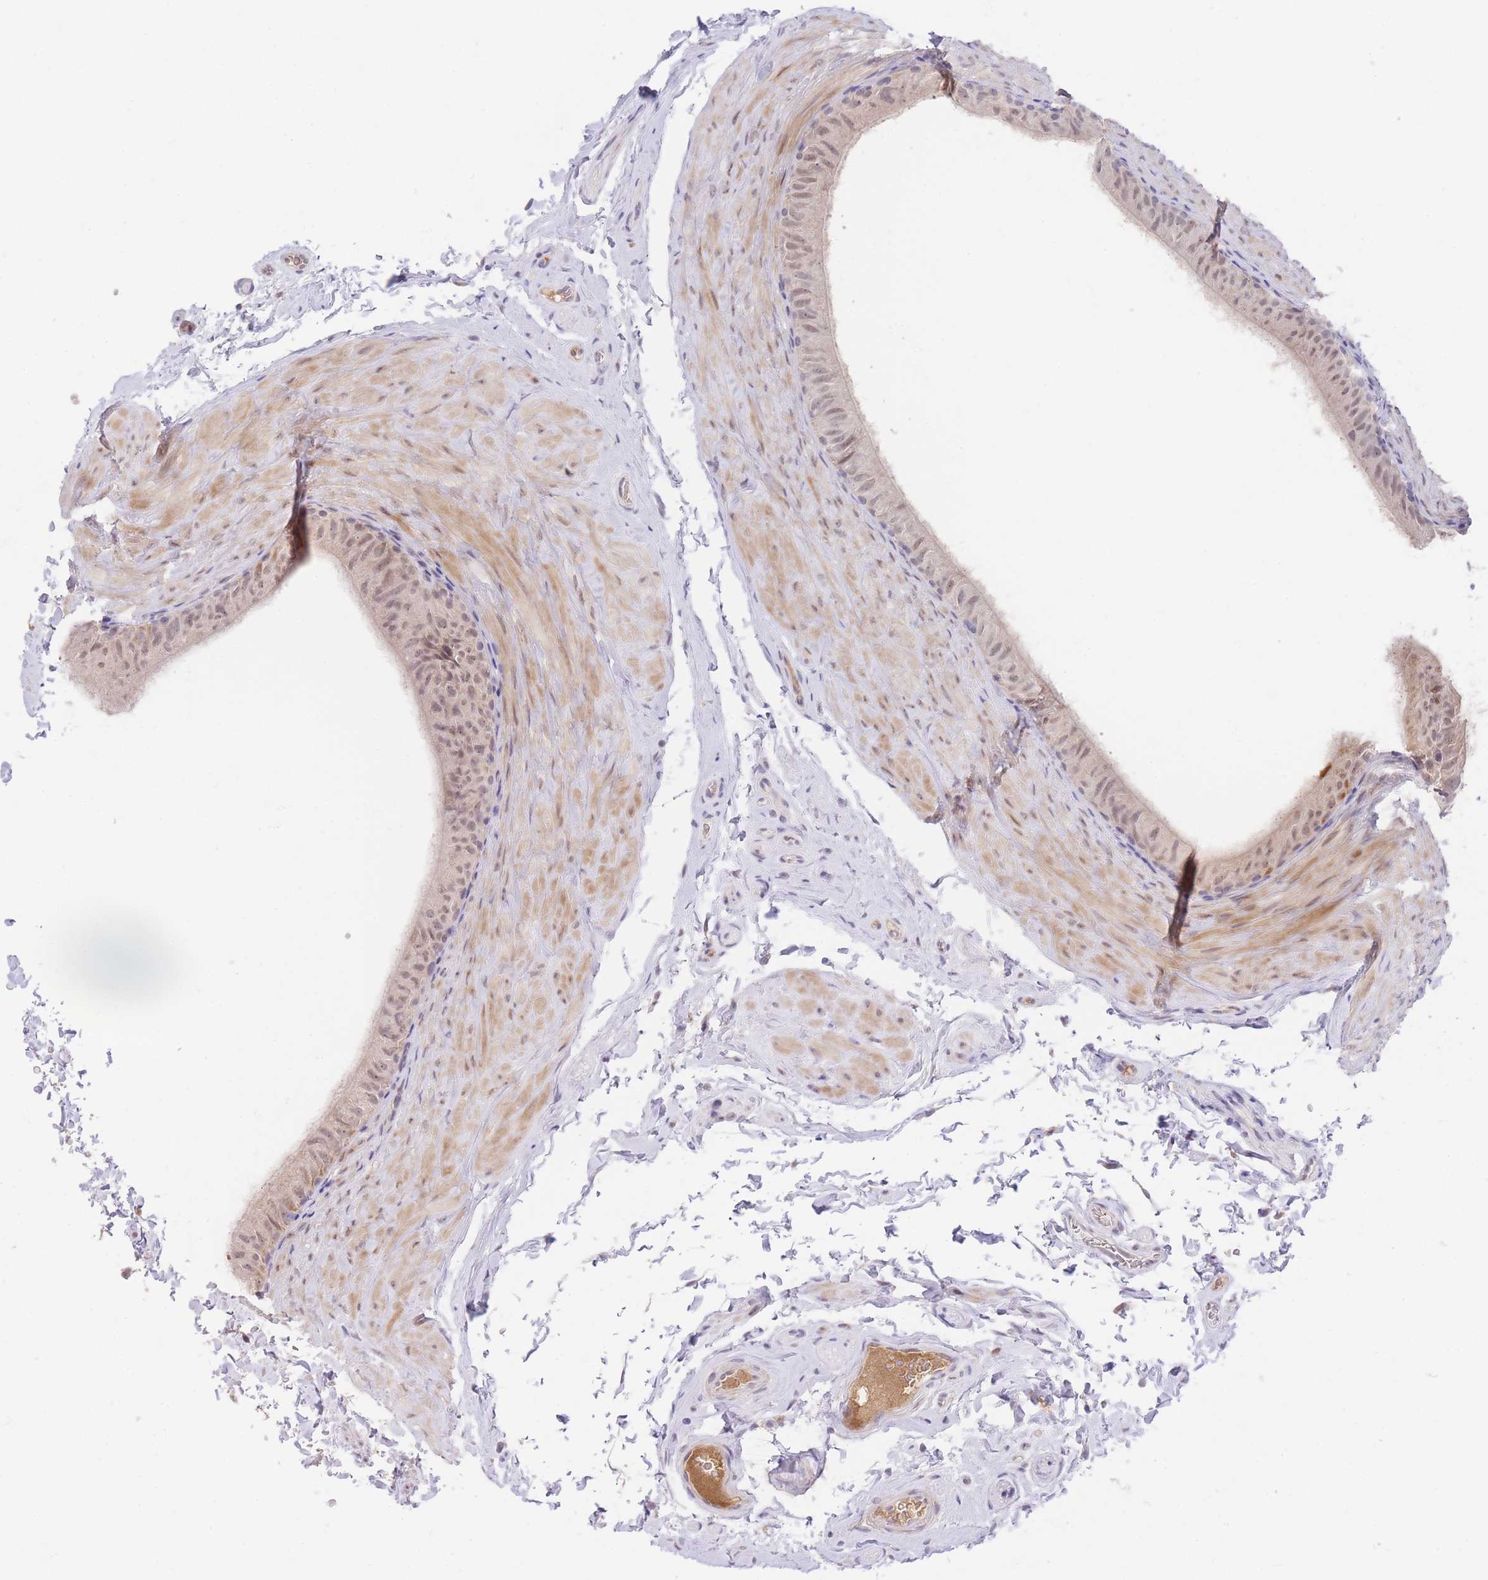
{"staining": {"intensity": "weak", "quantity": "25%-75%", "location": "nuclear"}, "tissue": "epididymis", "cell_type": "Glandular cells", "image_type": "normal", "snomed": [{"axis": "morphology", "description": "Normal tissue, NOS"}, {"axis": "topography", "description": "Epididymis"}], "caption": "Immunohistochemistry histopathology image of benign epididymis: human epididymis stained using immunohistochemistry (IHC) shows low levels of weak protein expression localized specifically in the nuclear of glandular cells, appearing as a nuclear brown color.", "gene": "SLC25A33", "patient": {"sex": "male", "age": 49}}